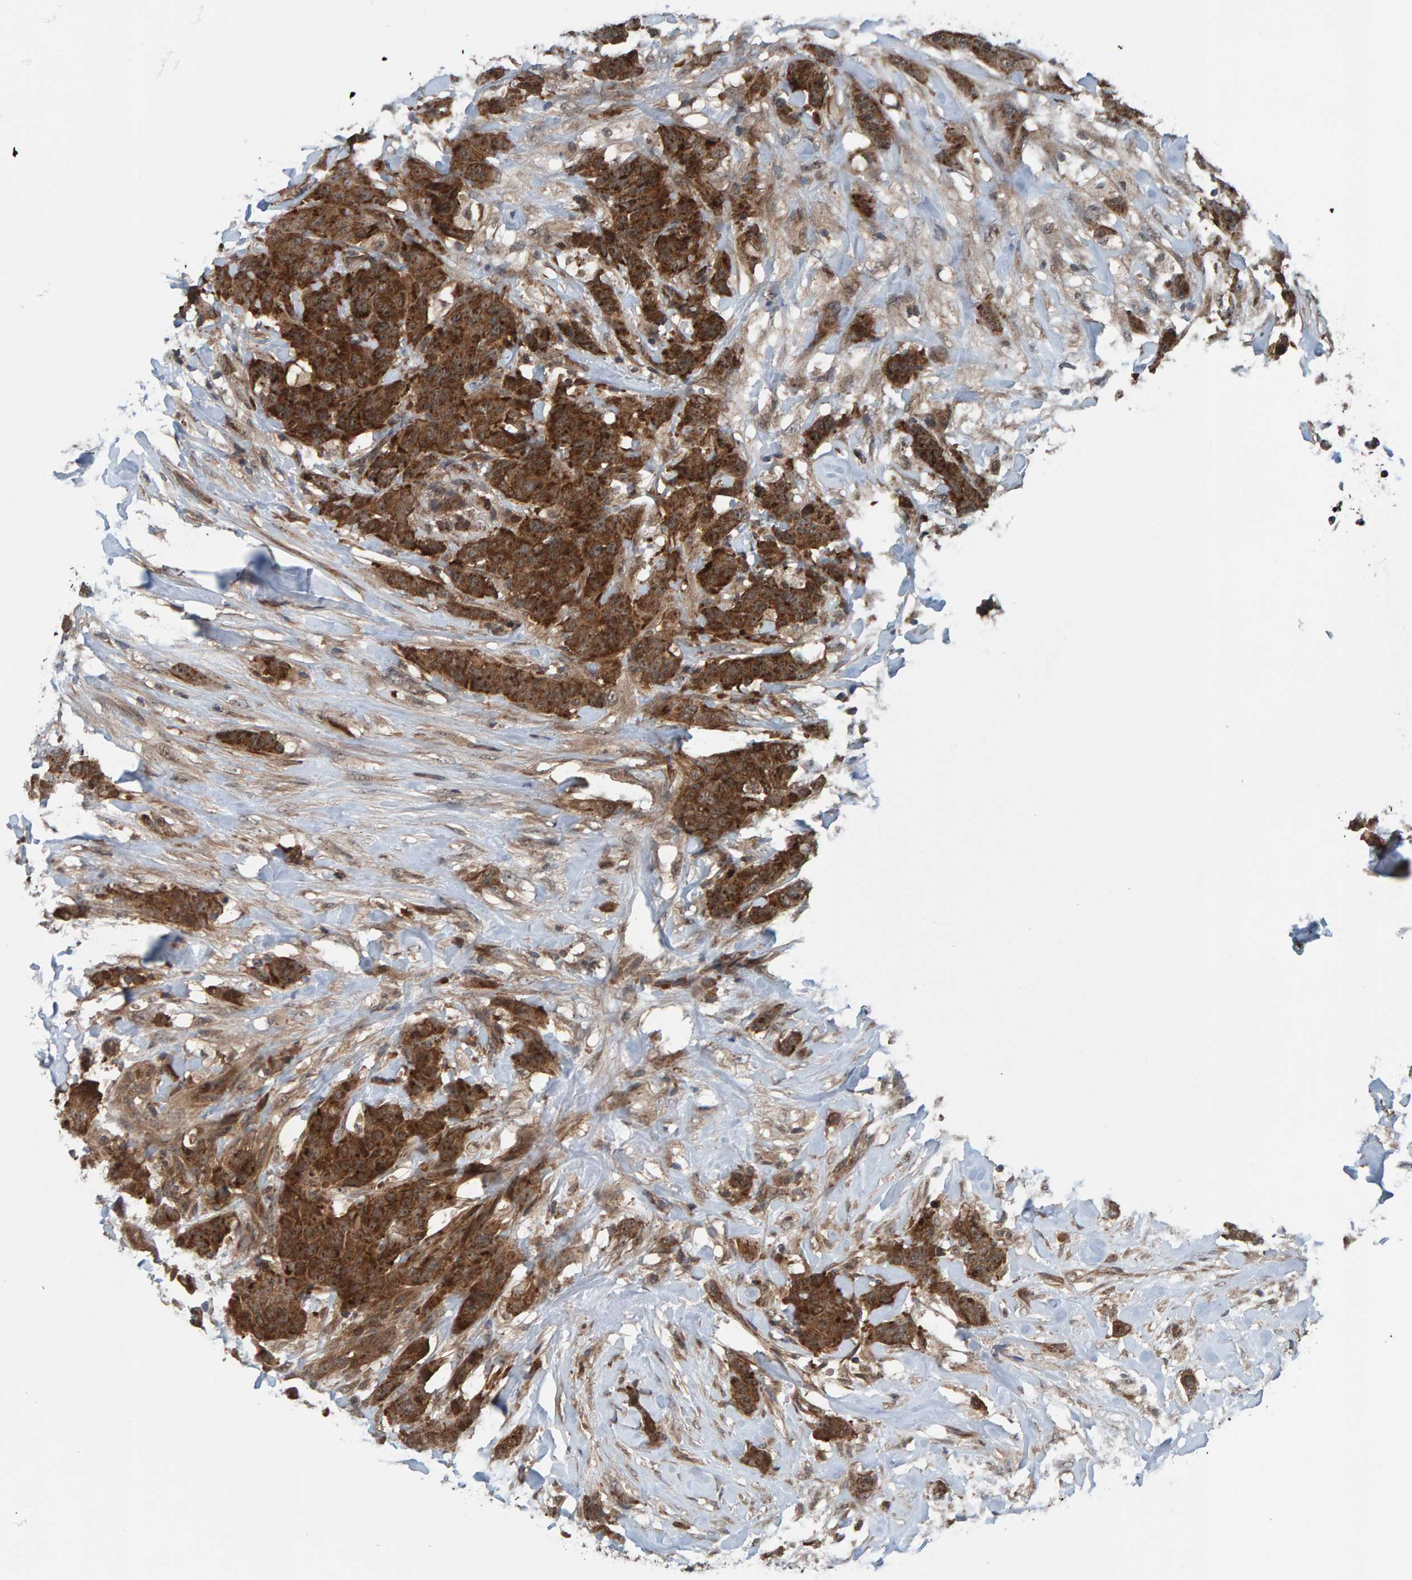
{"staining": {"intensity": "strong", "quantity": ">75%", "location": "cytoplasmic/membranous"}, "tissue": "breast cancer", "cell_type": "Tumor cells", "image_type": "cancer", "snomed": [{"axis": "morphology", "description": "Normal tissue, NOS"}, {"axis": "morphology", "description": "Duct carcinoma"}, {"axis": "topography", "description": "Breast"}], "caption": "Immunohistochemistry (IHC) histopathology image of neoplastic tissue: human intraductal carcinoma (breast) stained using immunohistochemistry (IHC) displays high levels of strong protein expression localized specifically in the cytoplasmic/membranous of tumor cells, appearing as a cytoplasmic/membranous brown color.", "gene": "CUEDC1", "patient": {"sex": "female", "age": 40}}